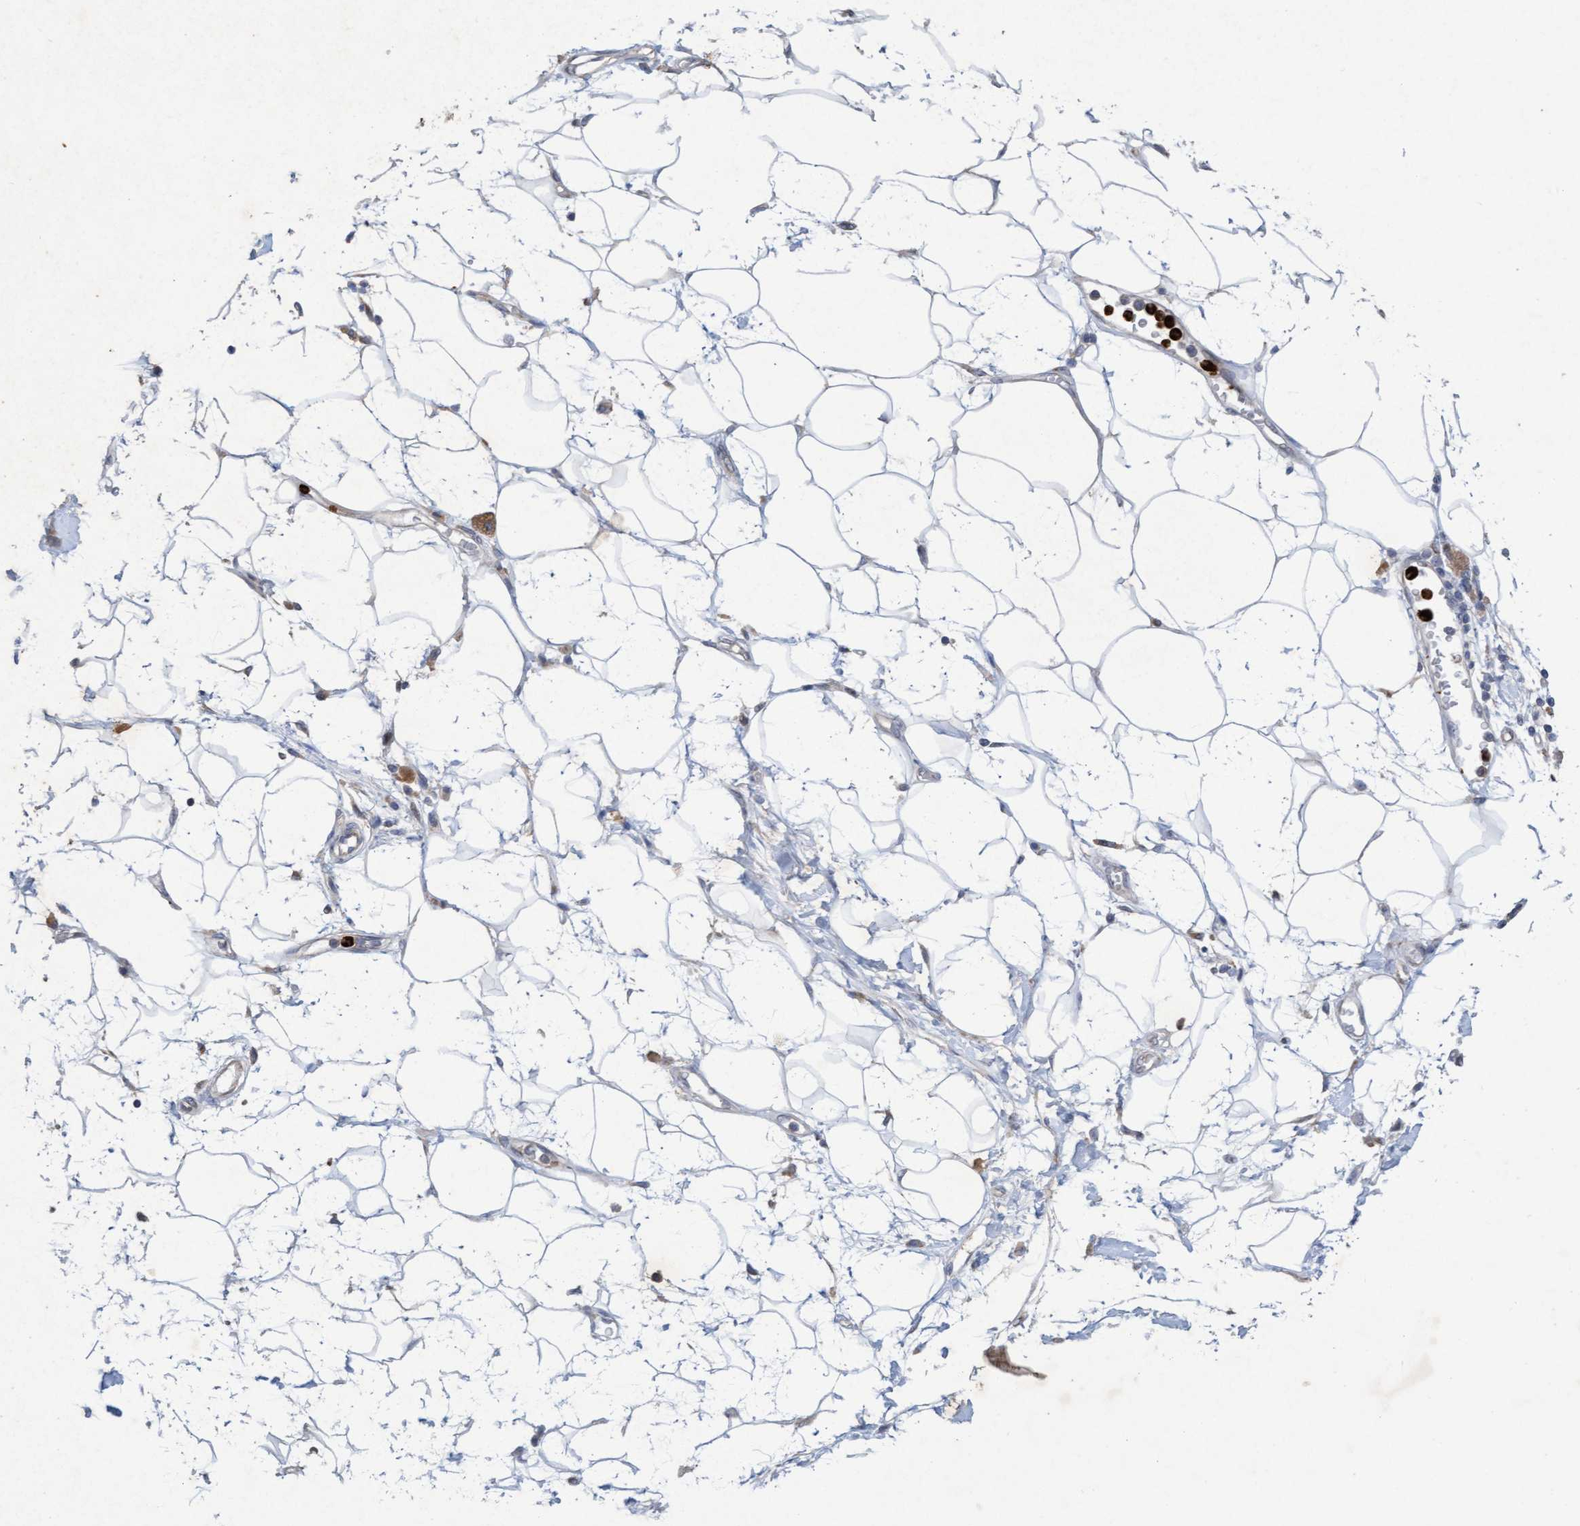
{"staining": {"intensity": "weak", "quantity": "25%-75%", "location": "cytoplasmic/membranous"}, "tissue": "adipose tissue", "cell_type": "Adipocytes", "image_type": "normal", "snomed": [{"axis": "morphology", "description": "Normal tissue, NOS"}, {"axis": "morphology", "description": "Adenocarcinoma, NOS"}, {"axis": "topography", "description": "Duodenum"}, {"axis": "topography", "description": "Peripheral nerve tissue"}], "caption": "A brown stain highlights weak cytoplasmic/membranous positivity of a protein in adipocytes of normal human adipose tissue.", "gene": "MMP8", "patient": {"sex": "female", "age": 60}}